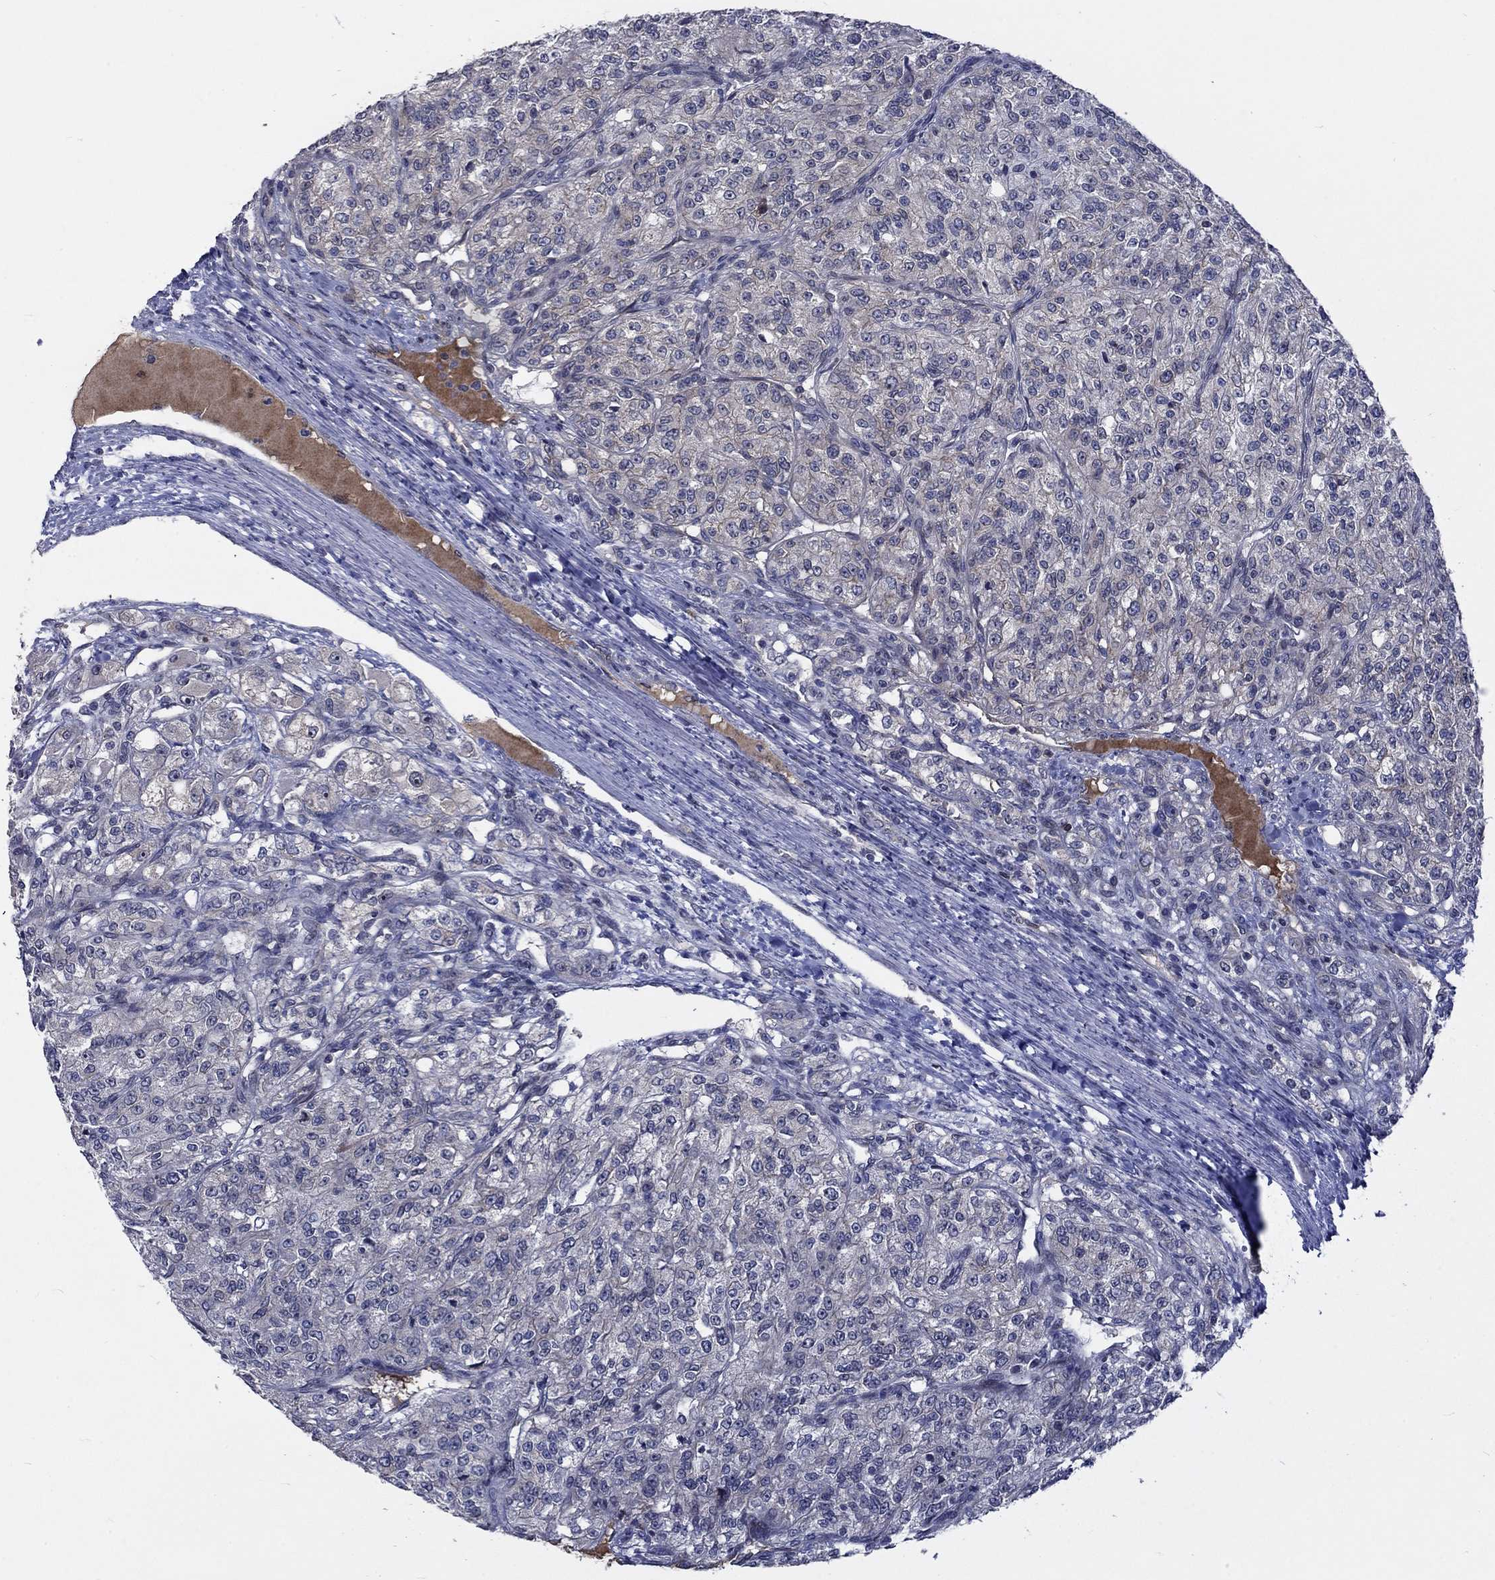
{"staining": {"intensity": "negative", "quantity": "none", "location": "none"}, "tissue": "renal cancer", "cell_type": "Tumor cells", "image_type": "cancer", "snomed": [{"axis": "morphology", "description": "Adenocarcinoma, NOS"}, {"axis": "topography", "description": "Kidney"}], "caption": "IHC micrograph of neoplastic tissue: human renal cancer stained with DAB shows no significant protein staining in tumor cells.", "gene": "CETN3", "patient": {"sex": "female", "age": 63}}